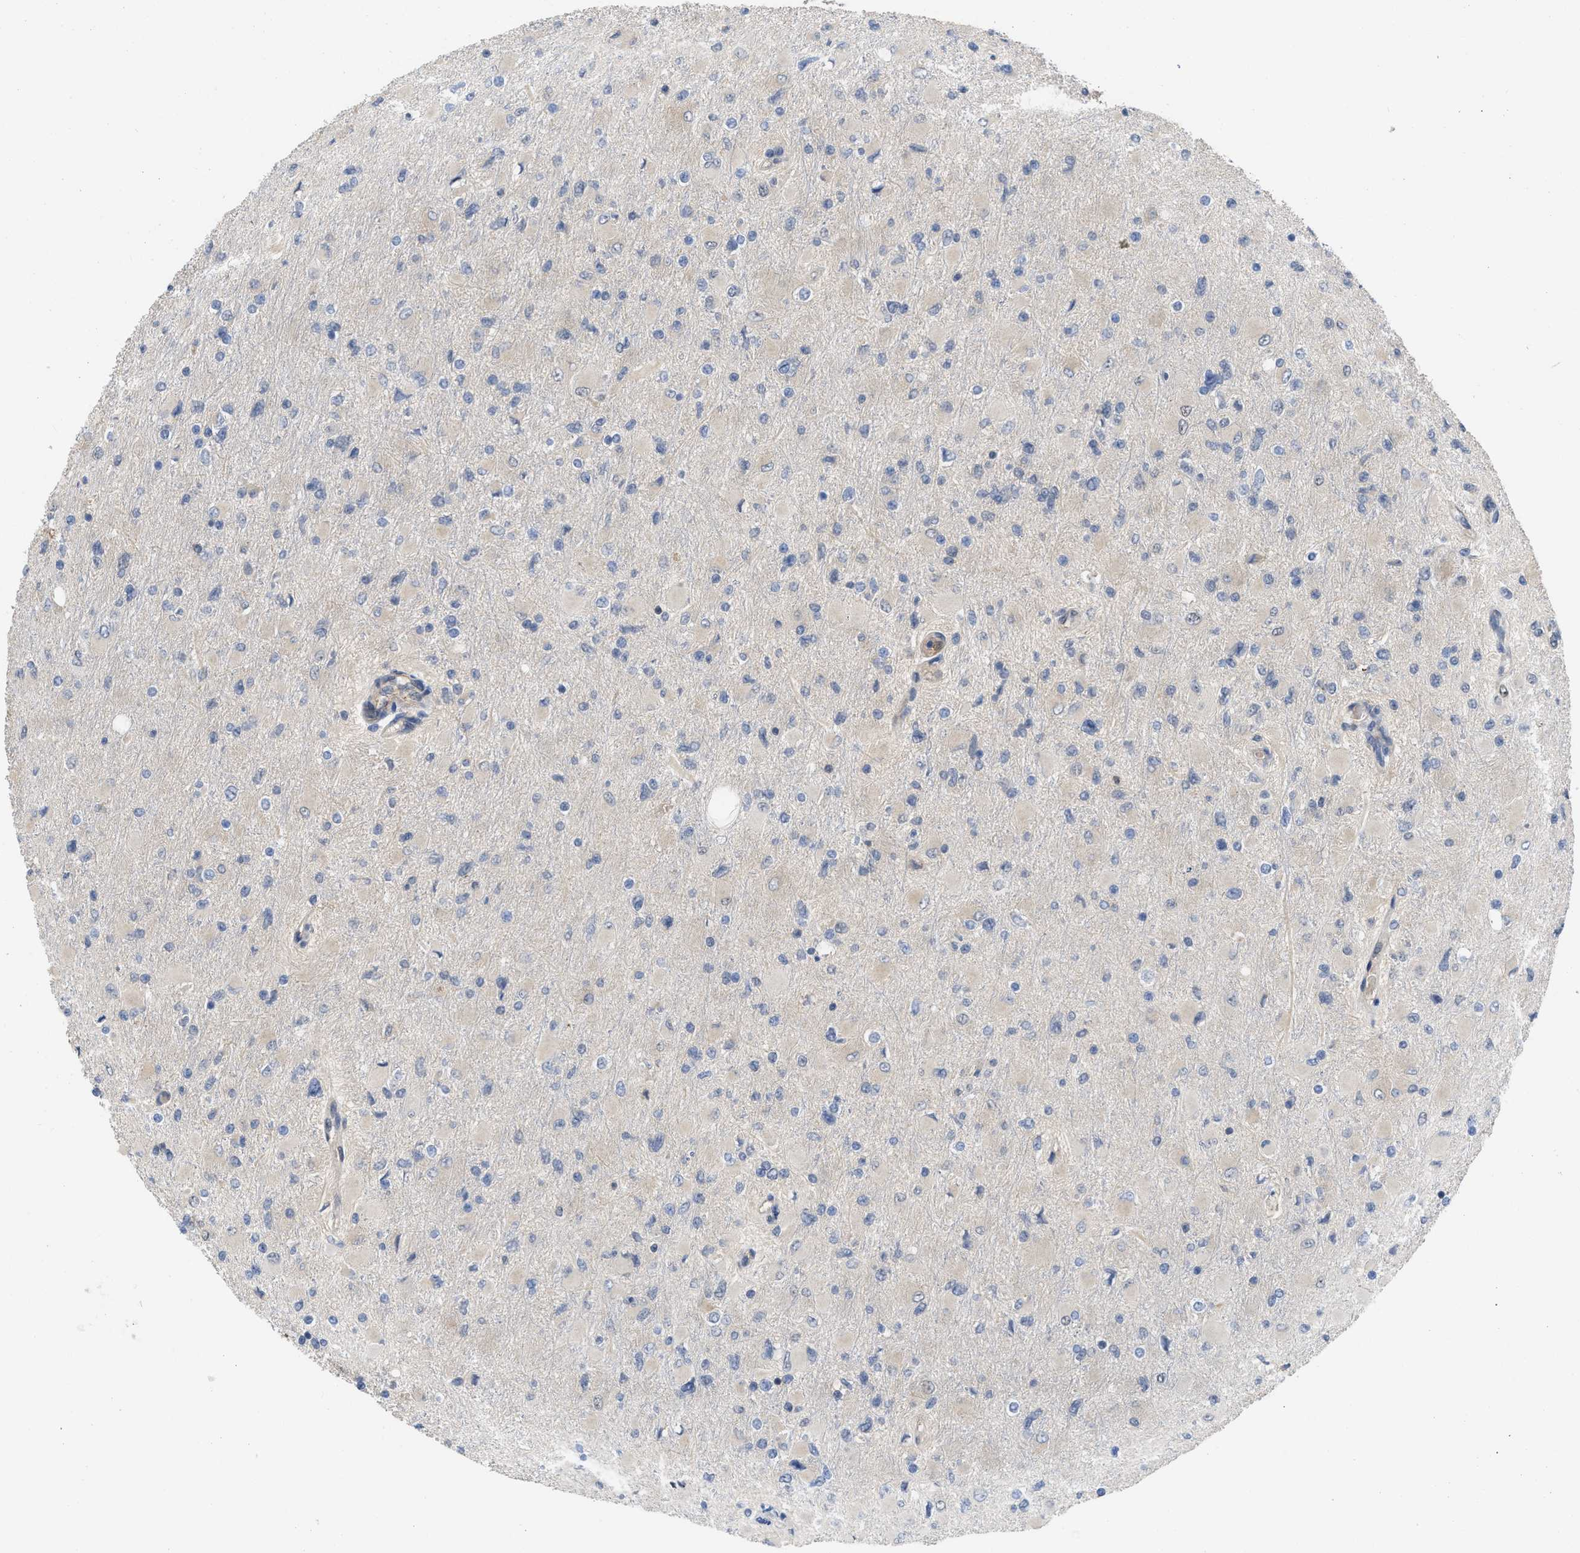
{"staining": {"intensity": "negative", "quantity": "none", "location": "none"}, "tissue": "glioma", "cell_type": "Tumor cells", "image_type": "cancer", "snomed": [{"axis": "morphology", "description": "Glioma, malignant, High grade"}, {"axis": "topography", "description": "Cerebral cortex"}], "caption": "The histopathology image reveals no significant expression in tumor cells of high-grade glioma (malignant).", "gene": "LDAF1", "patient": {"sex": "female", "age": 36}}